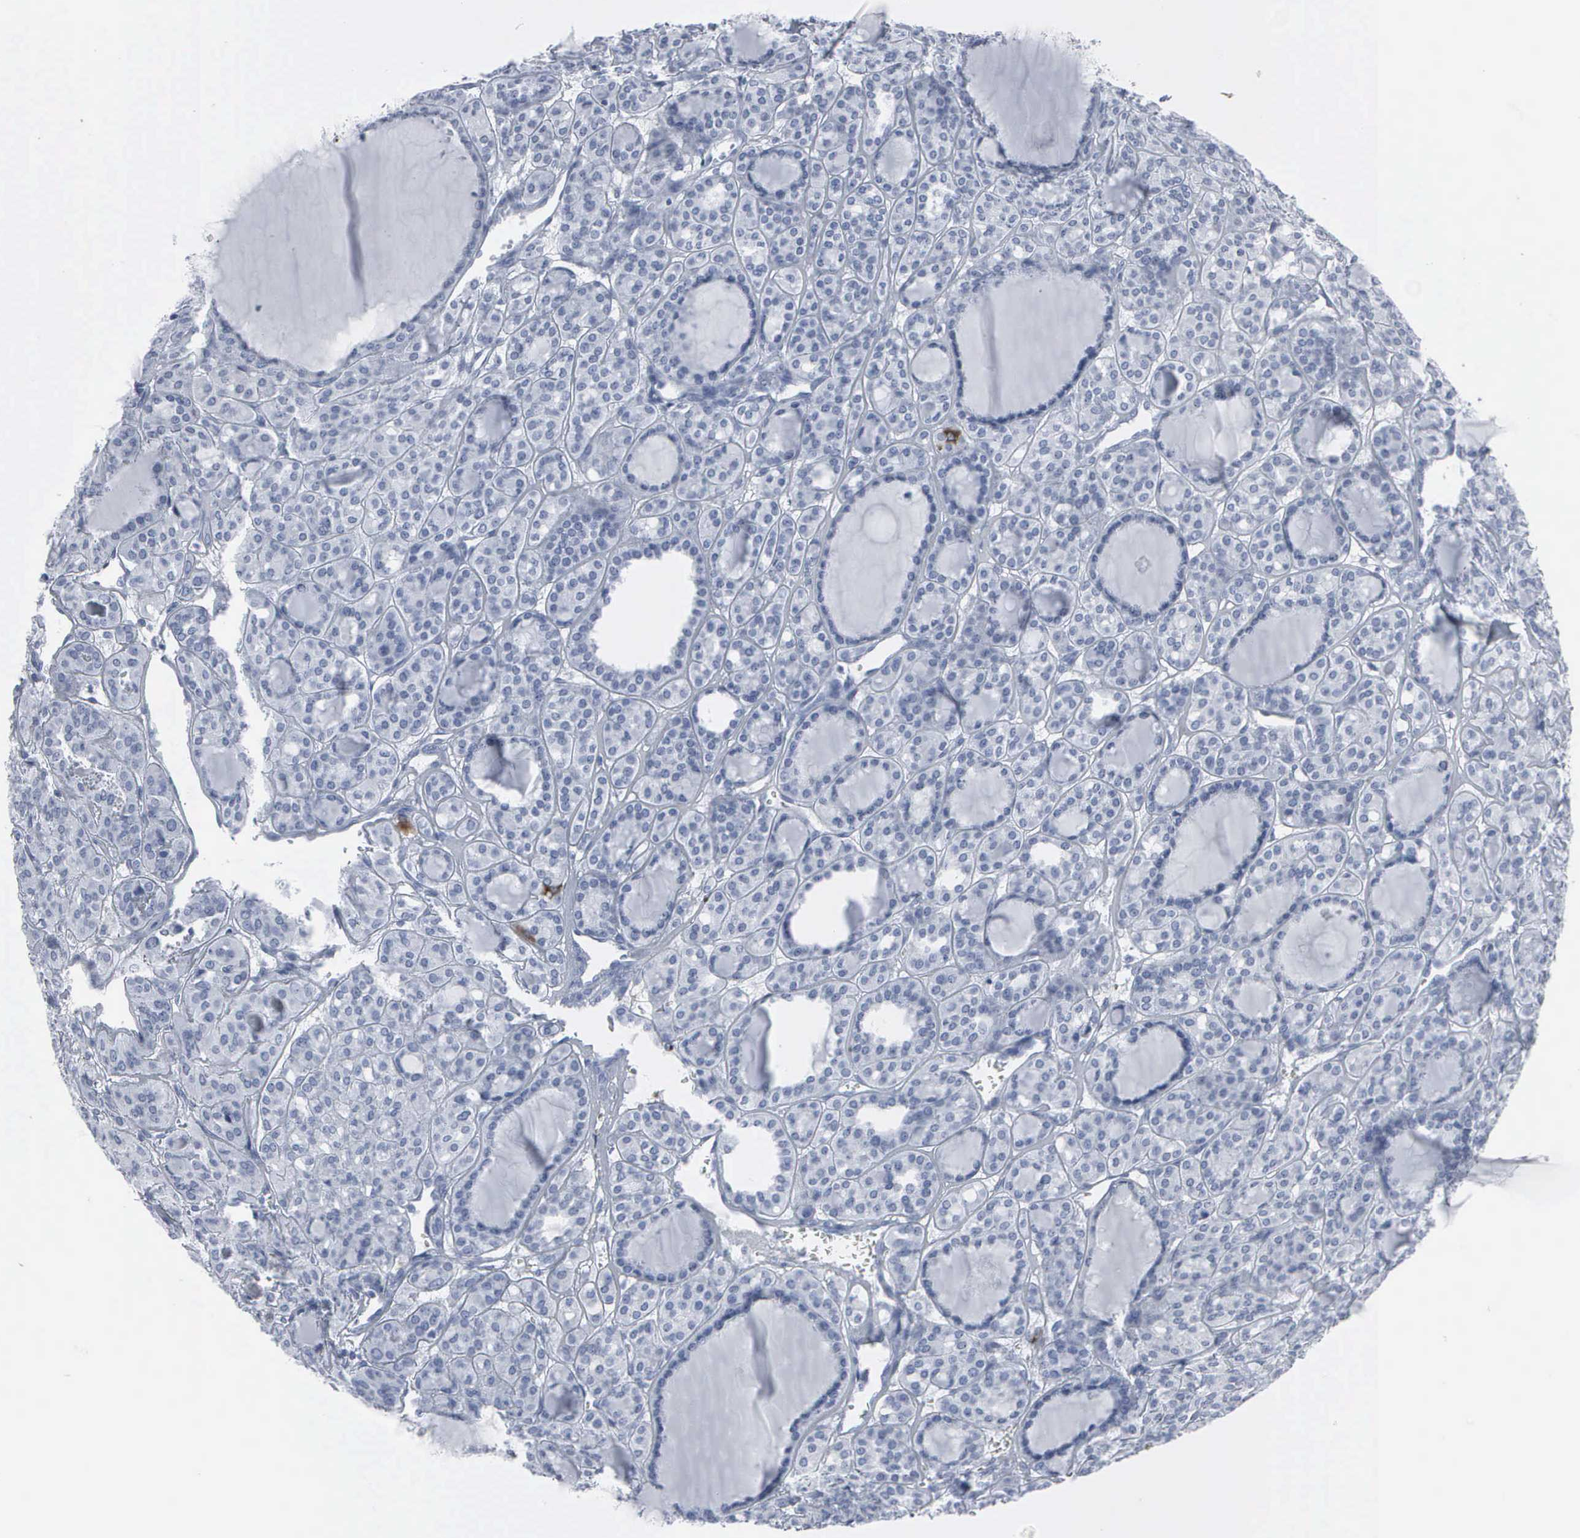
{"staining": {"intensity": "weak", "quantity": "<25%", "location": "cytoplasmic/membranous"}, "tissue": "thyroid cancer", "cell_type": "Tumor cells", "image_type": "cancer", "snomed": [{"axis": "morphology", "description": "Follicular adenoma carcinoma, NOS"}, {"axis": "topography", "description": "Thyroid gland"}], "caption": "Immunohistochemical staining of human thyroid cancer (follicular adenoma carcinoma) exhibits no significant expression in tumor cells. (IHC, brightfield microscopy, high magnification).", "gene": "CCNB1", "patient": {"sex": "female", "age": 71}}